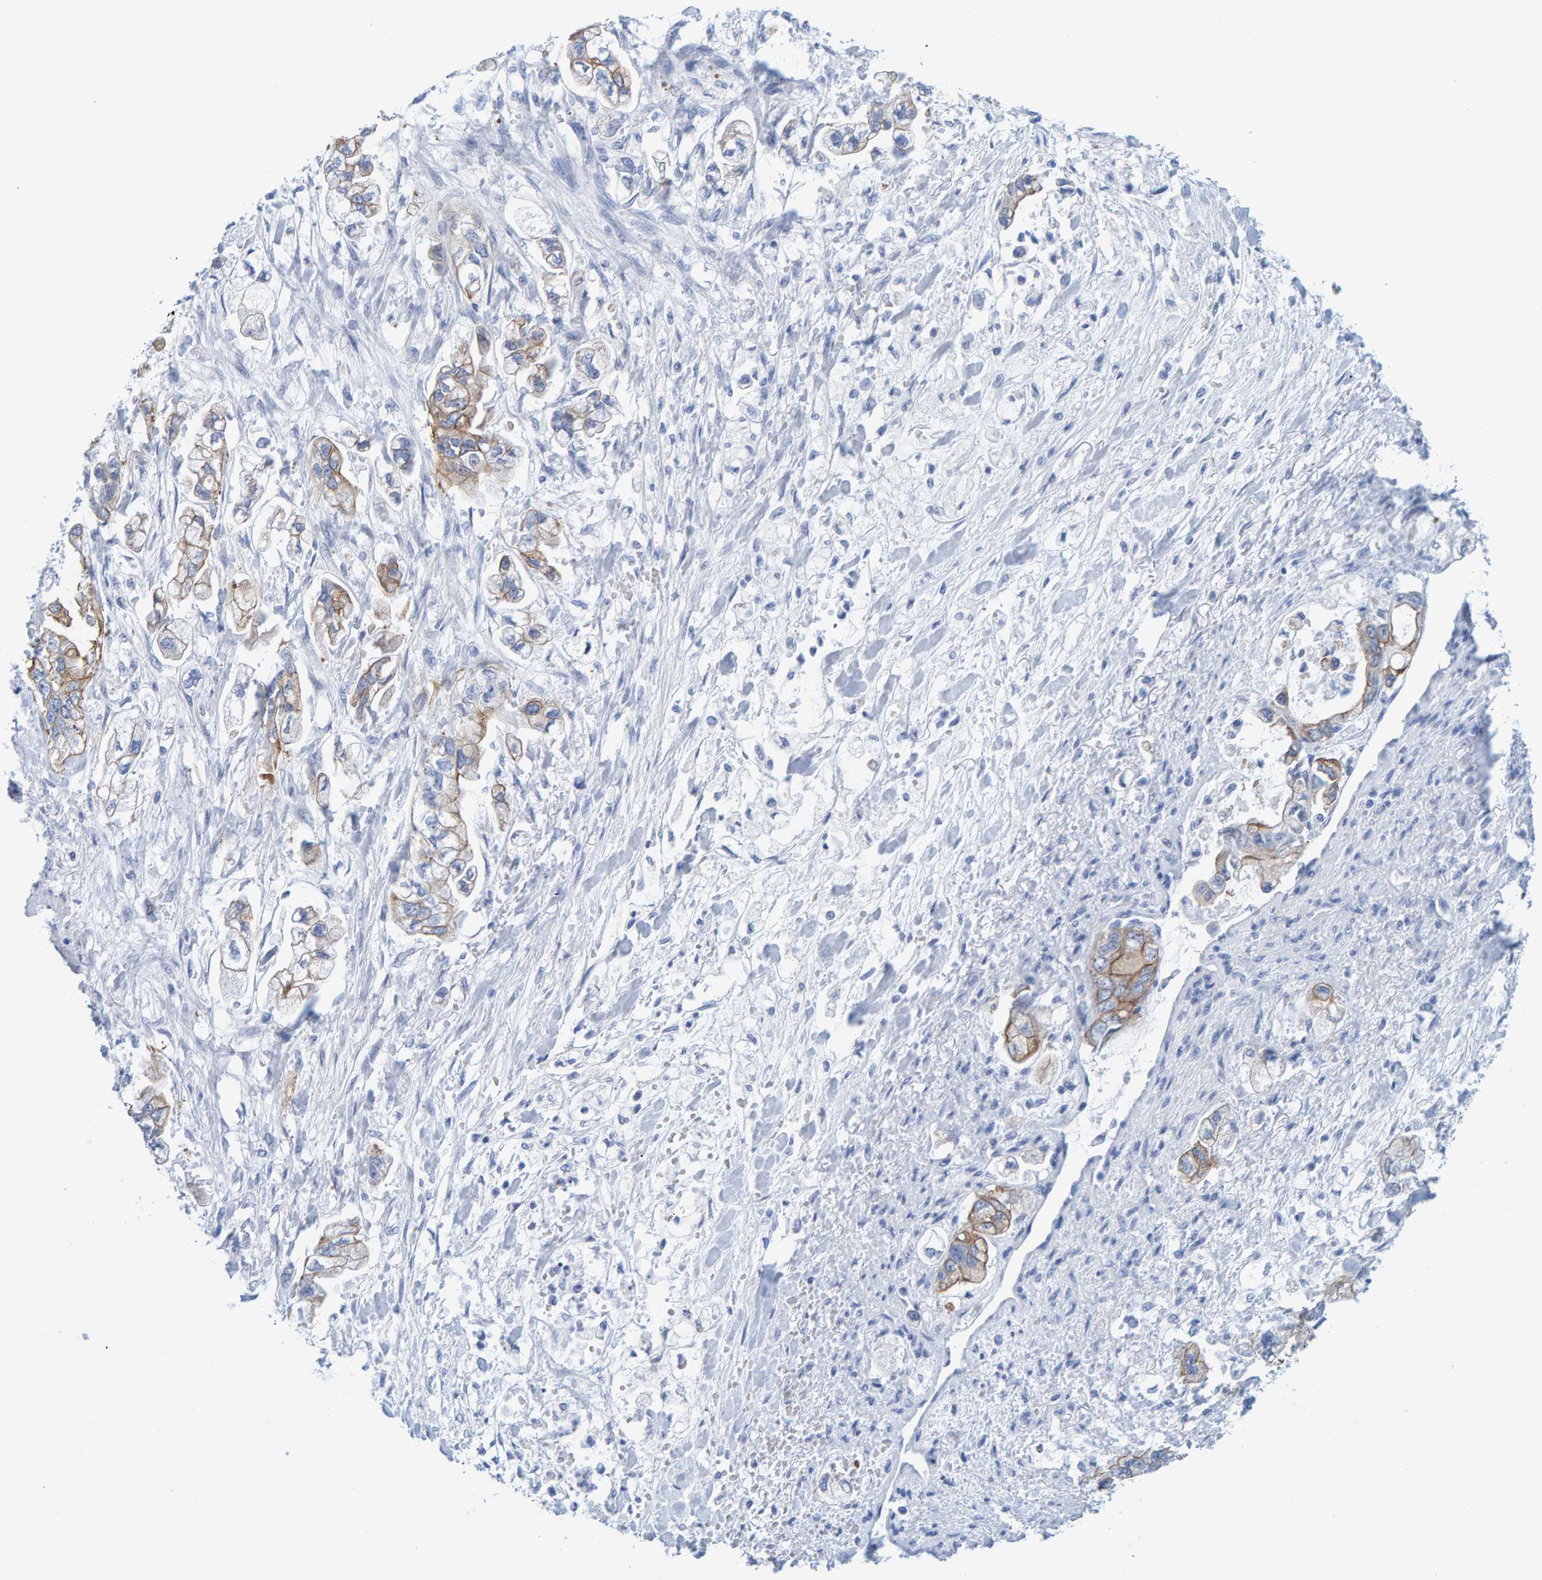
{"staining": {"intensity": "weak", "quantity": "25%-75%", "location": "cytoplasmic/membranous"}, "tissue": "stomach cancer", "cell_type": "Tumor cells", "image_type": "cancer", "snomed": [{"axis": "morphology", "description": "Normal tissue, NOS"}, {"axis": "morphology", "description": "Adenocarcinoma, NOS"}, {"axis": "topography", "description": "Stomach"}], "caption": "Stomach cancer (adenocarcinoma) tissue exhibits weak cytoplasmic/membranous expression in approximately 25%-75% of tumor cells", "gene": "JAKMIP3", "patient": {"sex": "male", "age": 62}}